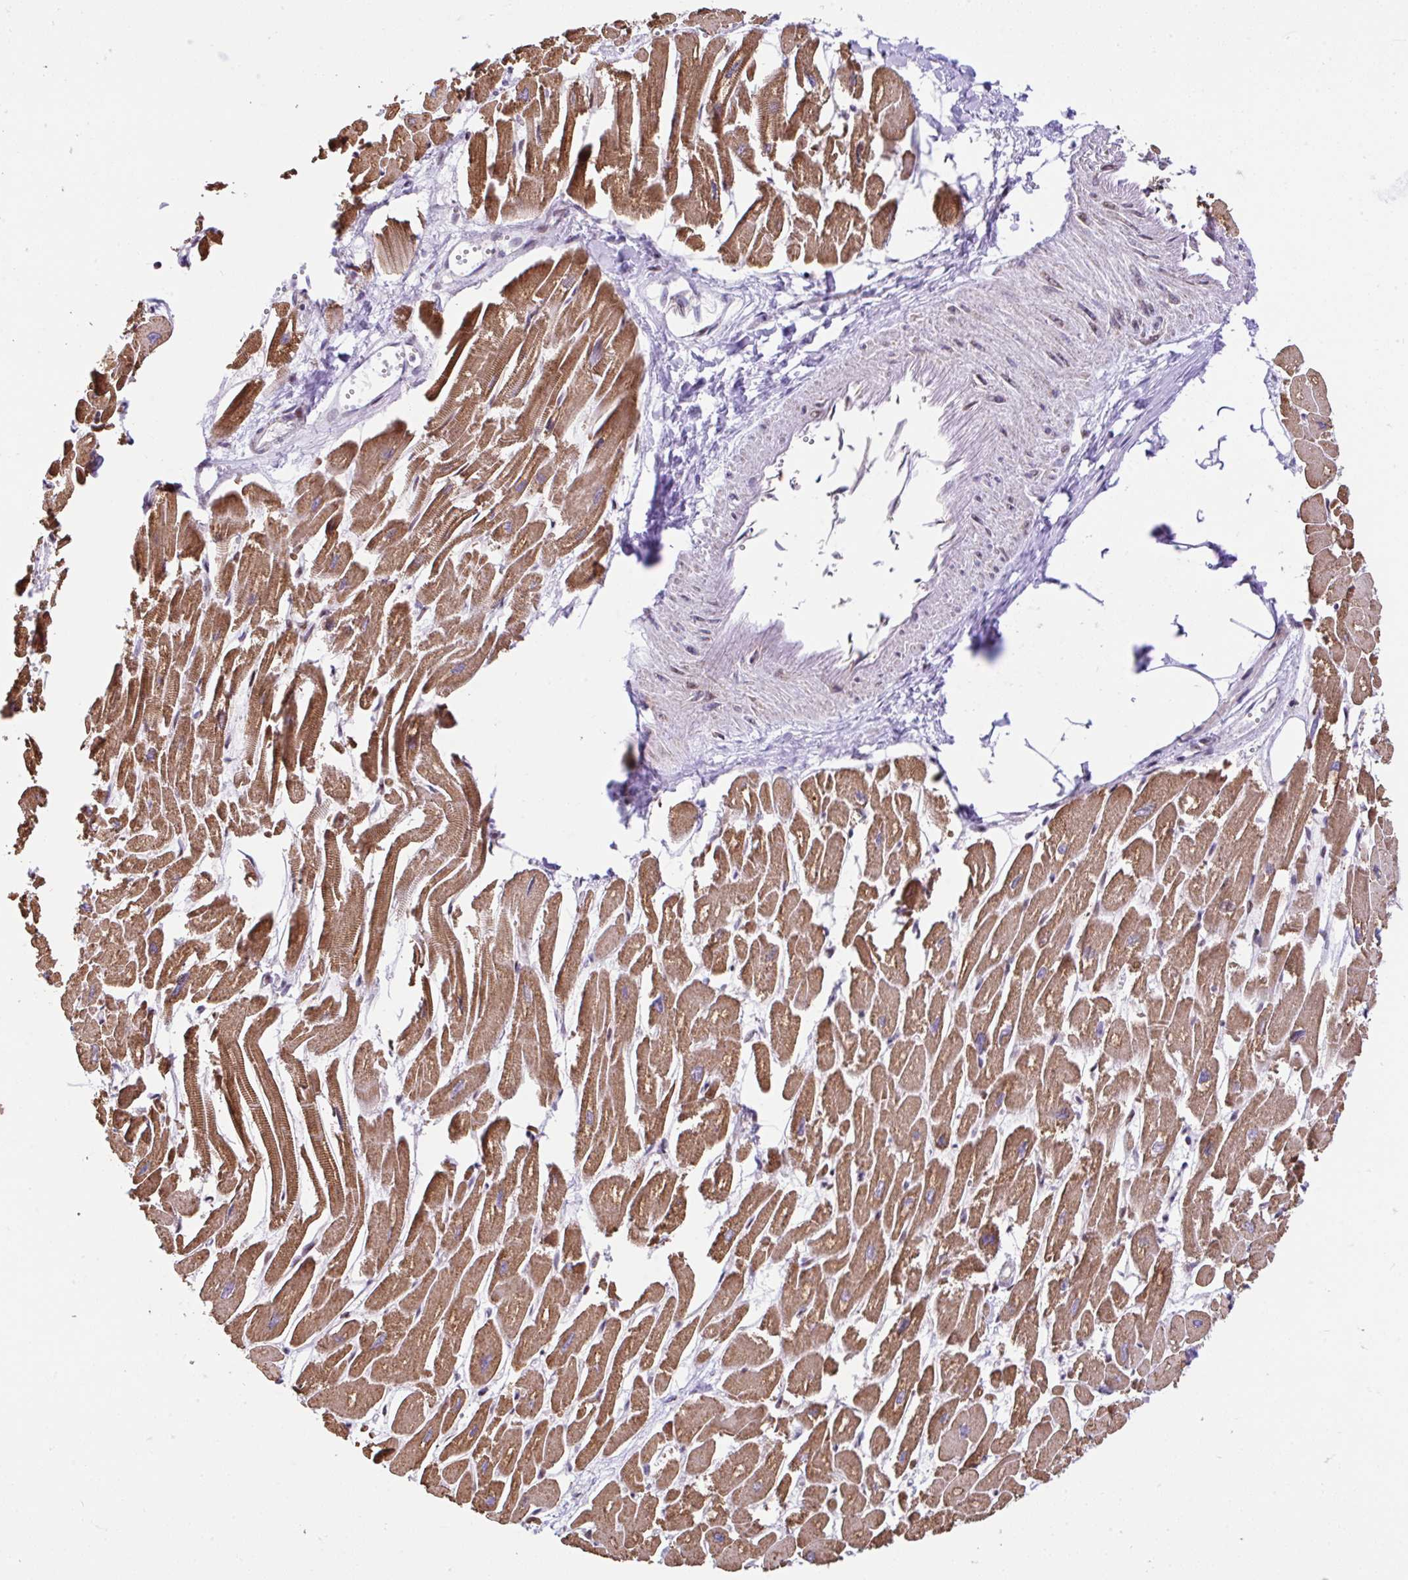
{"staining": {"intensity": "moderate", "quantity": ">75%", "location": "cytoplasmic/membranous"}, "tissue": "heart muscle", "cell_type": "Cardiomyocytes", "image_type": "normal", "snomed": [{"axis": "morphology", "description": "Normal tissue, NOS"}, {"axis": "topography", "description": "Heart"}], "caption": "Immunohistochemical staining of benign human heart muscle shows moderate cytoplasmic/membranous protein staining in approximately >75% of cardiomyocytes. (Brightfield microscopy of DAB IHC at high magnification).", "gene": "FIGNL1", "patient": {"sex": "male", "age": 54}}